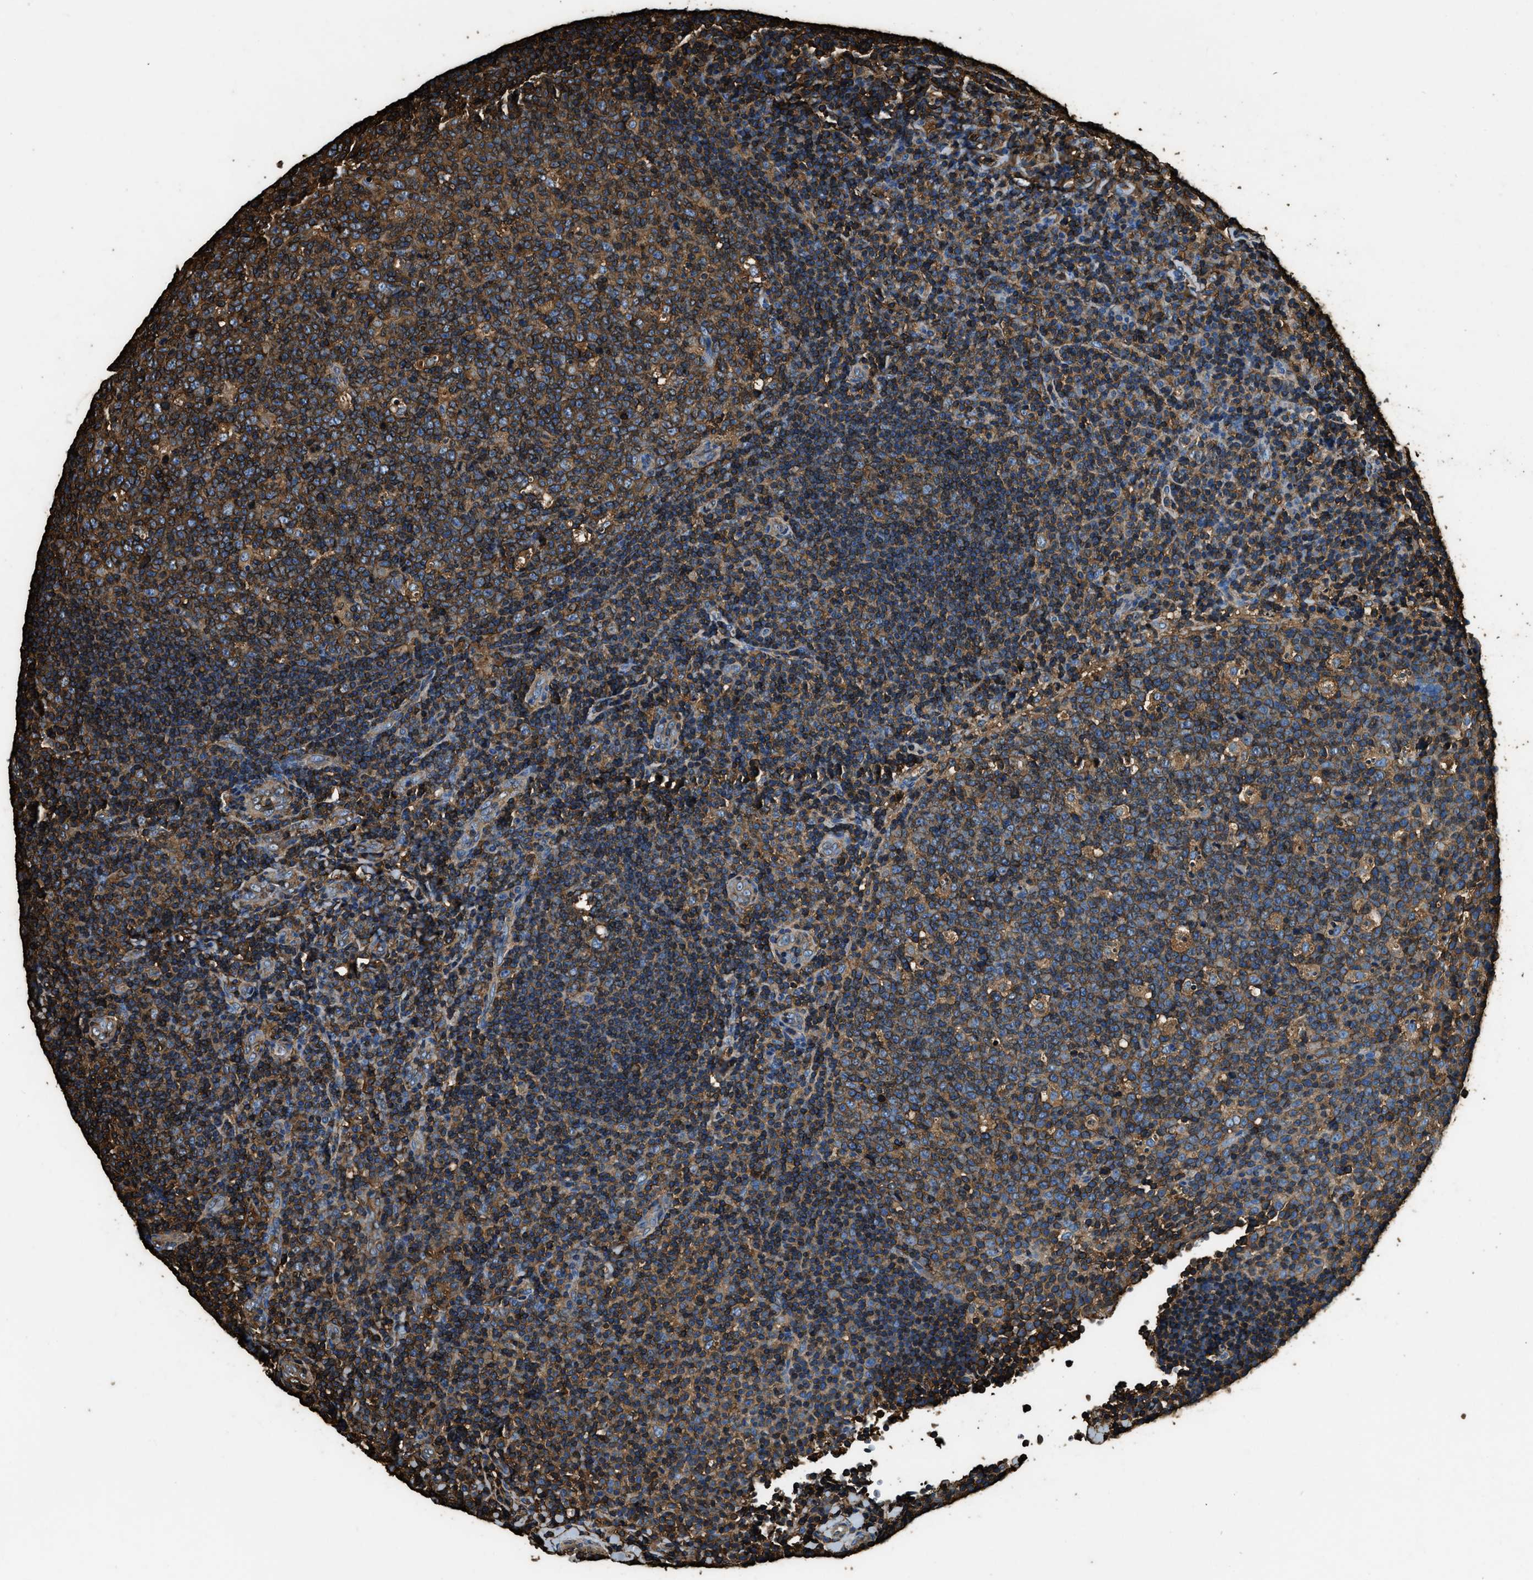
{"staining": {"intensity": "strong", "quantity": ">75%", "location": "cytoplasmic/membranous"}, "tissue": "tonsil", "cell_type": "Germinal center cells", "image_type": "normal", "snomed": [{"axis": "morphology", "description": "Normal tissue, NOS"}, {"axis": "topography", "description": "Tonsil"}], "caption": "Protein expression by immunohistochemistry displays strong cytoplasmic/membranous positivity in about >75% of germinal center cells in benign tonsil. Ihc stains the protein of interest in brown and the nuclei are stained blue.", "gene": "ACCS", "patient": {"sex": "male", "age": 17}}